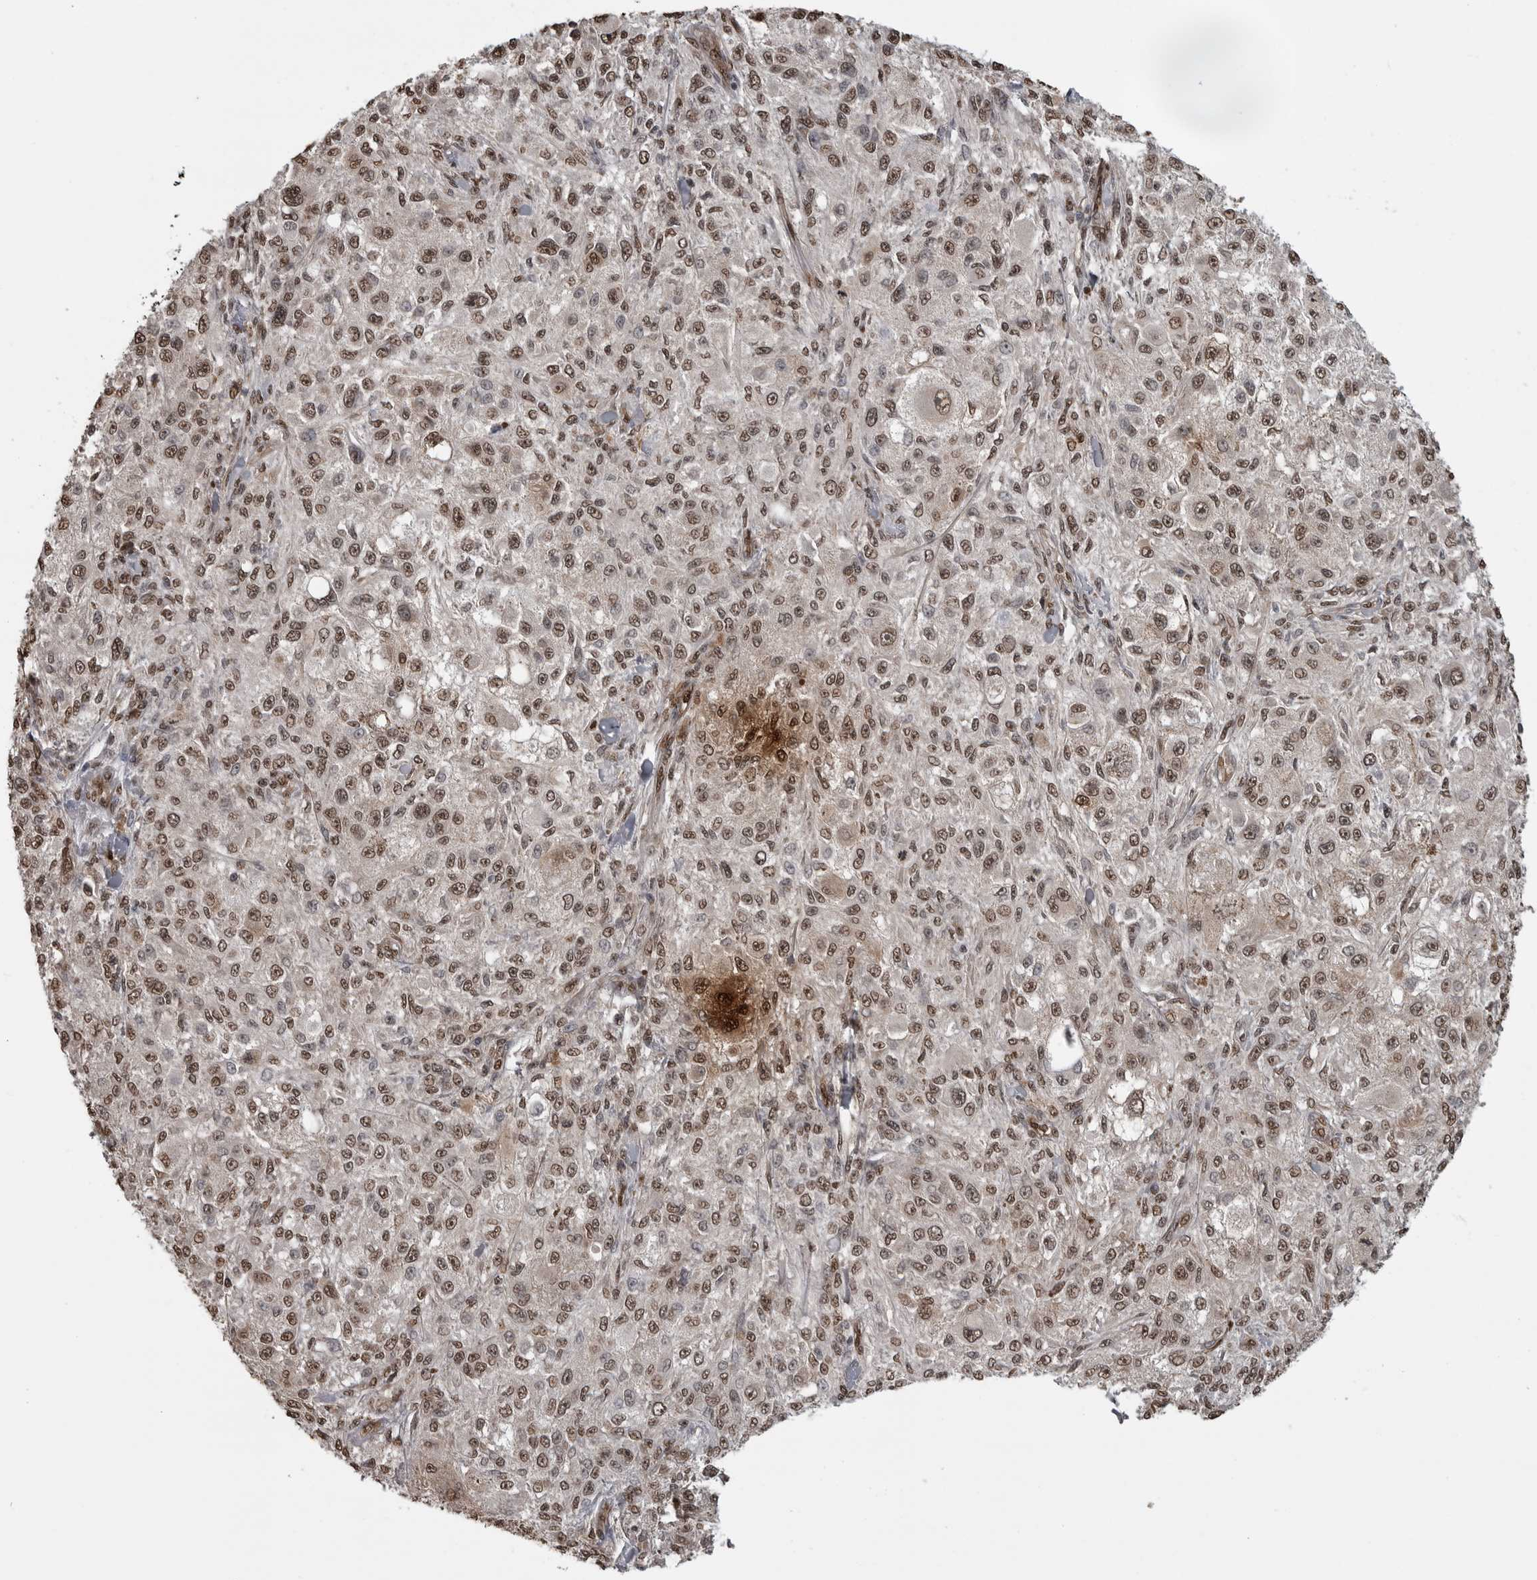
{"staining": {"intensity": "moderate", "quantity": ">75%", "location": "nuclear"}, "tissue": "melanoma", "cell_type": "Tumor cells", "image_type": "cancer", "snomed": [{"axis": "morphology", "description": "Necrosis, NOS"}, {"axis": "morphology", "description": "Malignant melanoma, NOS"}, {"axis": "topography", "description": "Skin"}], "caption": "A high-resolution photomicrograph shows immunohistochemistry (IHC) staining of melanoma, which reveals moderate nuclear positivity in approximately >75% of tumor cells. Nuclei are stained in blue.", "gene": "SMAD2", "patient": {"sex": "female", "age": 87}}